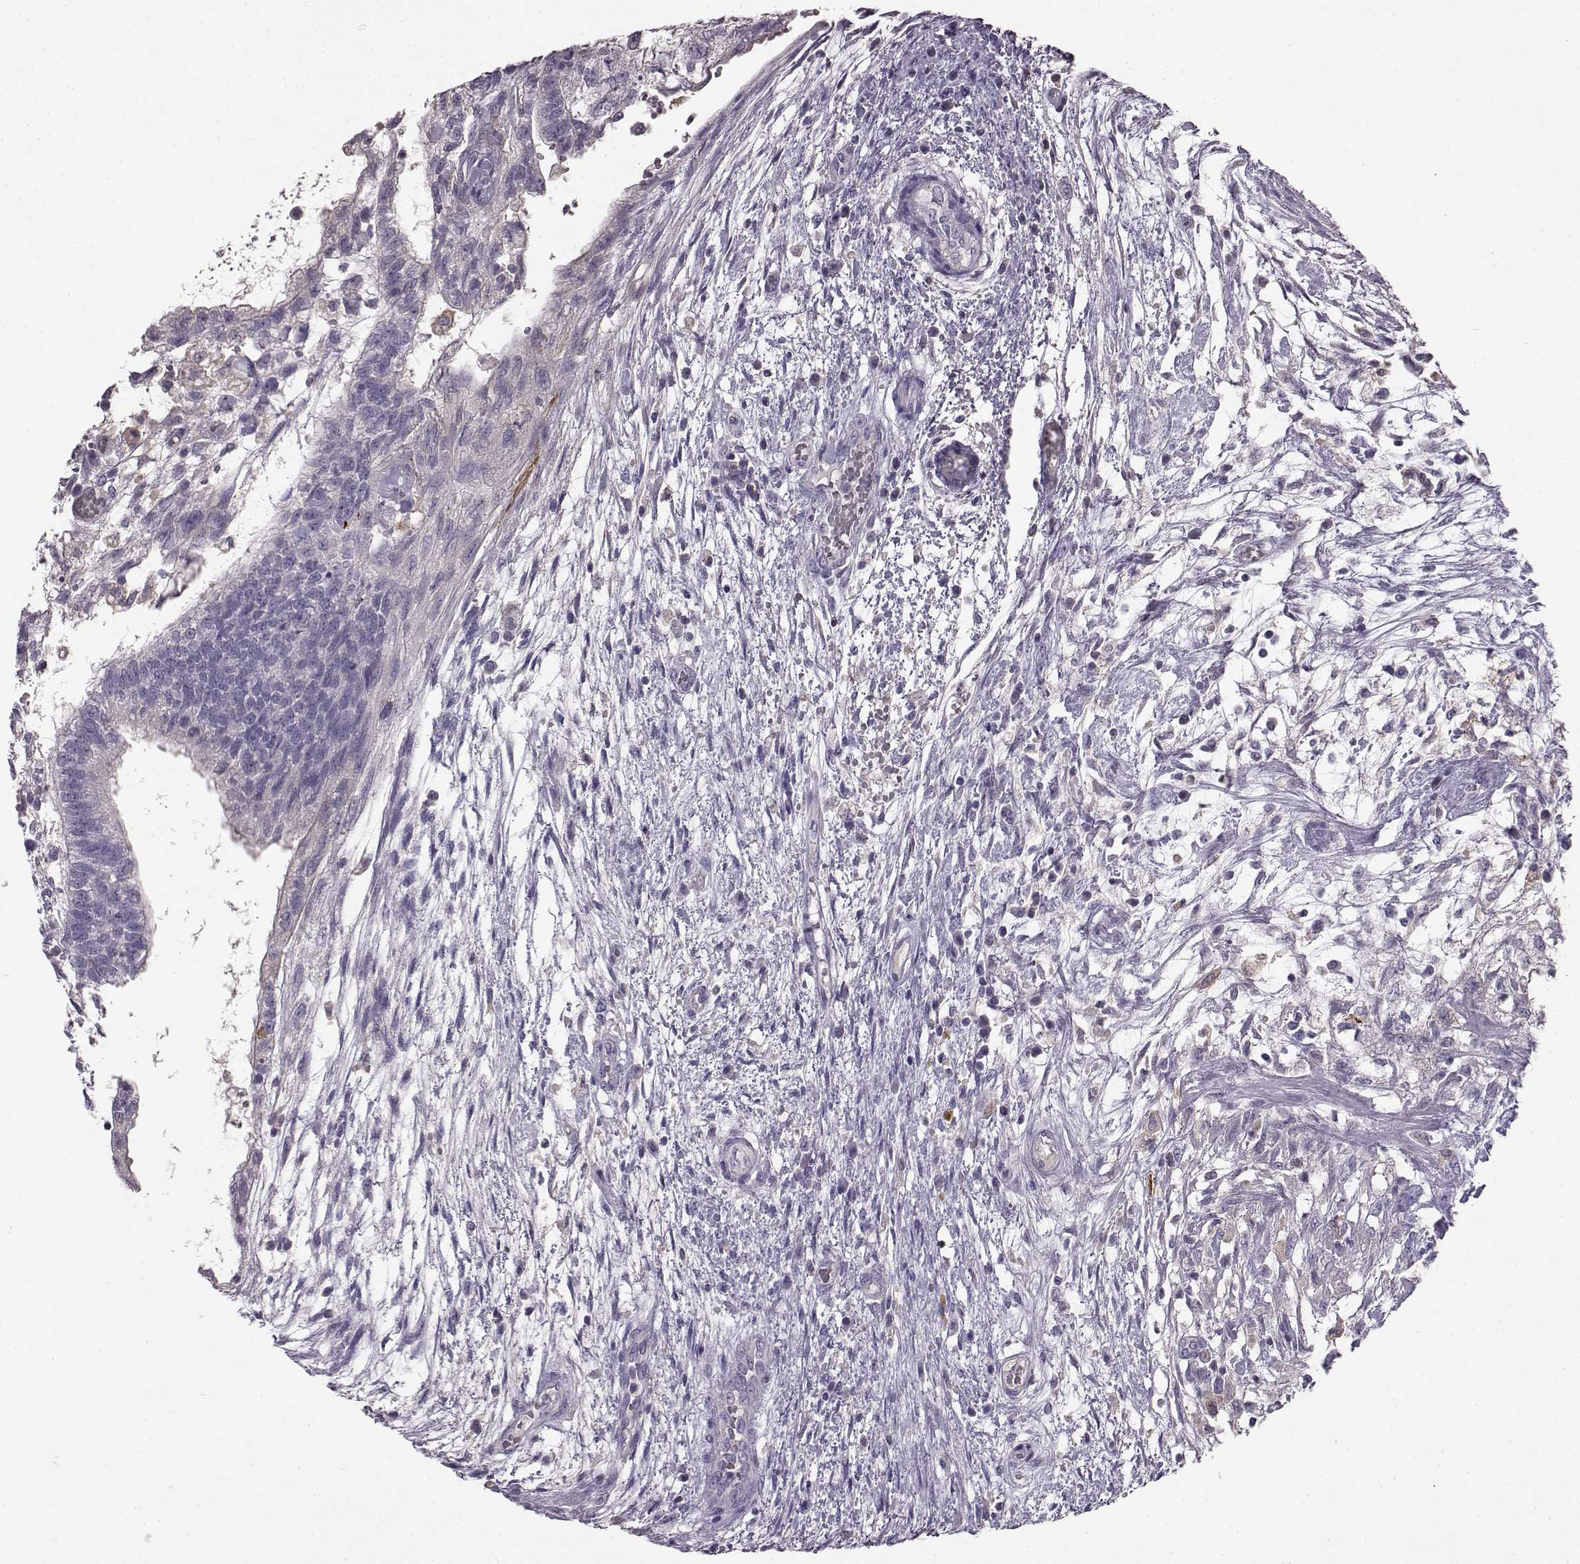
{"staining": {"intensity": "negative", "quantity": "none", "location": "none"}, "tissue": "testis cancer", "cell_type": "Tumor cells", "image_type": "cancer", "snomed": [{"axis": "morphology", "description": "Normal tissue, NOS"}, {"axis": "morphology", "description": "Carcinoma, Embryonal, NOS"}, {"axis": "topography", "description": "Testis"}, {"axis": "topography", "description": "Epididymis"}], "caption": "Immunohistochemical staining of human testis cancer shows no significant expression in tumor cells. The staining is performed using DAB (3,3'-diaminobenzidine) brown chromogen with nuclei counter-stained in using hematoxylin.", "gene": "KRT85", "patient": {"sex": "male", "age": 32}}